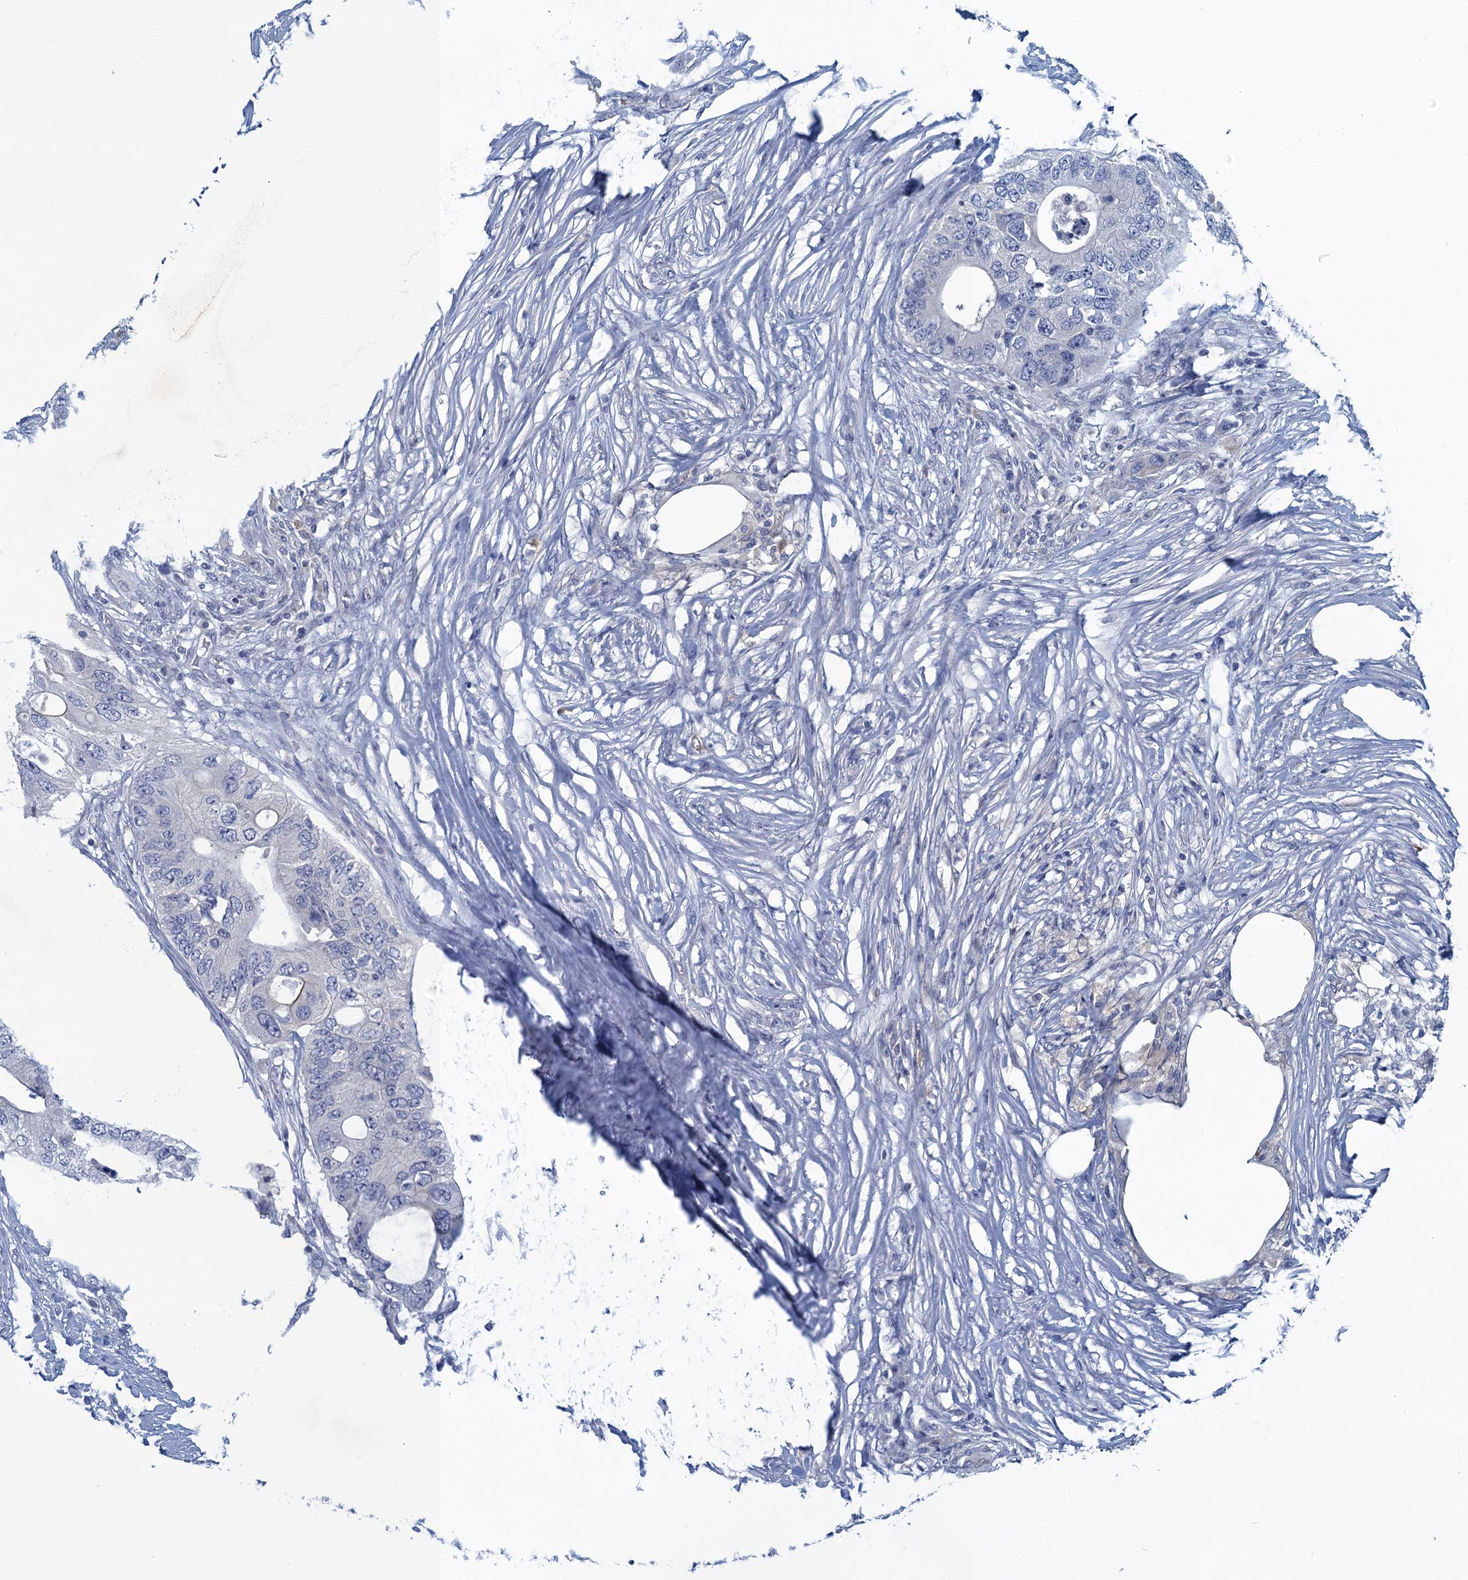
{"staining": {"intensity": "negative", "quantity": "none", "location": "none"}, "tissue": "colorectal cancer", "cell_type": "Tumor cells", "image_type": "cancer", "snomed": [{"axis": "morphology", "description": "Adenocarcinoma, NOS"}, {"axis": "topography", "description": "Colon"}], "caption": "Colorectal adenocarcinoma stained for a protein using IHC displays no expression tumor cells.", "gene": "SCEL", "patient": {"sex": "male", "age": 71}}